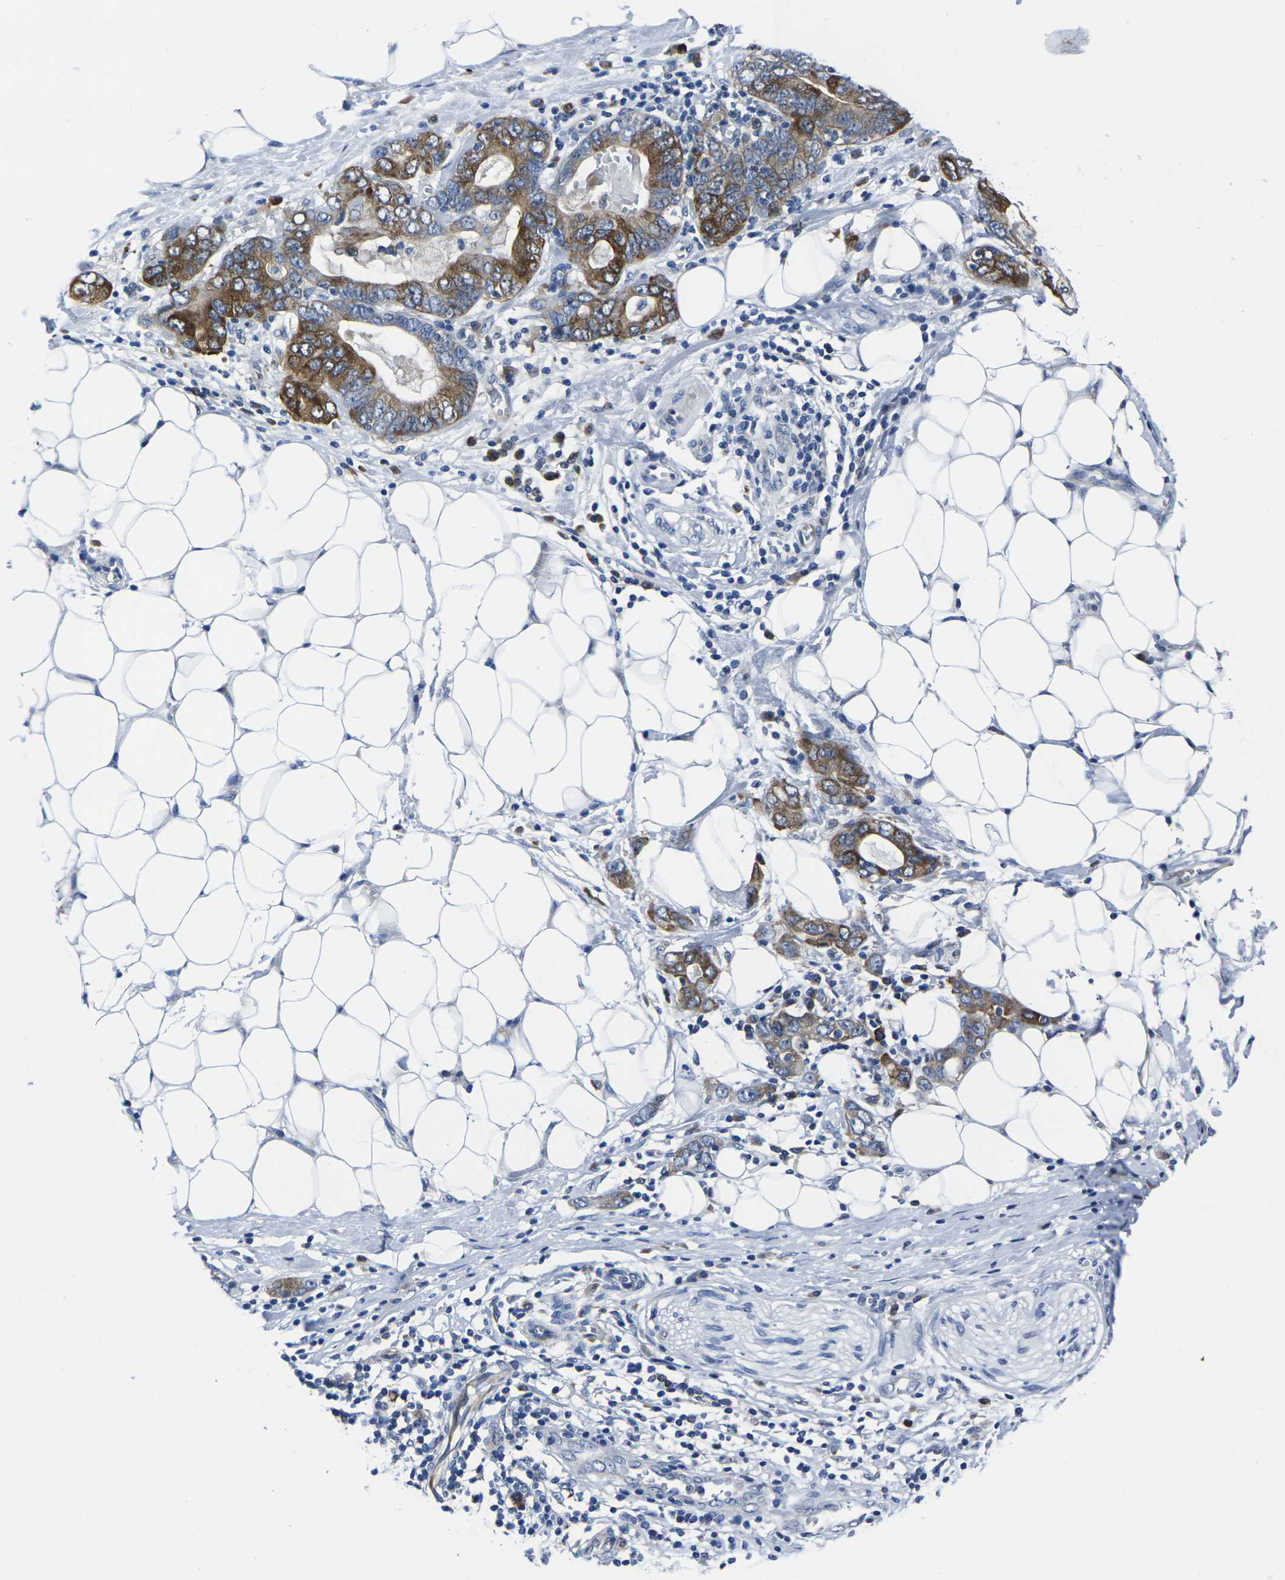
{"staining": {"intensity": "moderate", "quantity": ">75%", "location": "cytoplasmic/membranous"}, "tissue": "stomach cancer", "cell_type": "Tumor cells", "image_type": "cancer", "snomed": [{"axis": "morphology", "description": "Adenocarcinoma, NOS"}, {"axis": "topography", "description": "Stomach, lower"}], "caption": "Stomach adenocarcinoma stained with immunohistochemistry (IHC) demonstrates moderate cytoplasmic/membranous expression in approximately >75% of tumor cells. (DAB IHC, brown staining for protein, blue staining for nuclei).", "gene": "EIF4A1", "patient": {"sex": "female", "age": 93}}